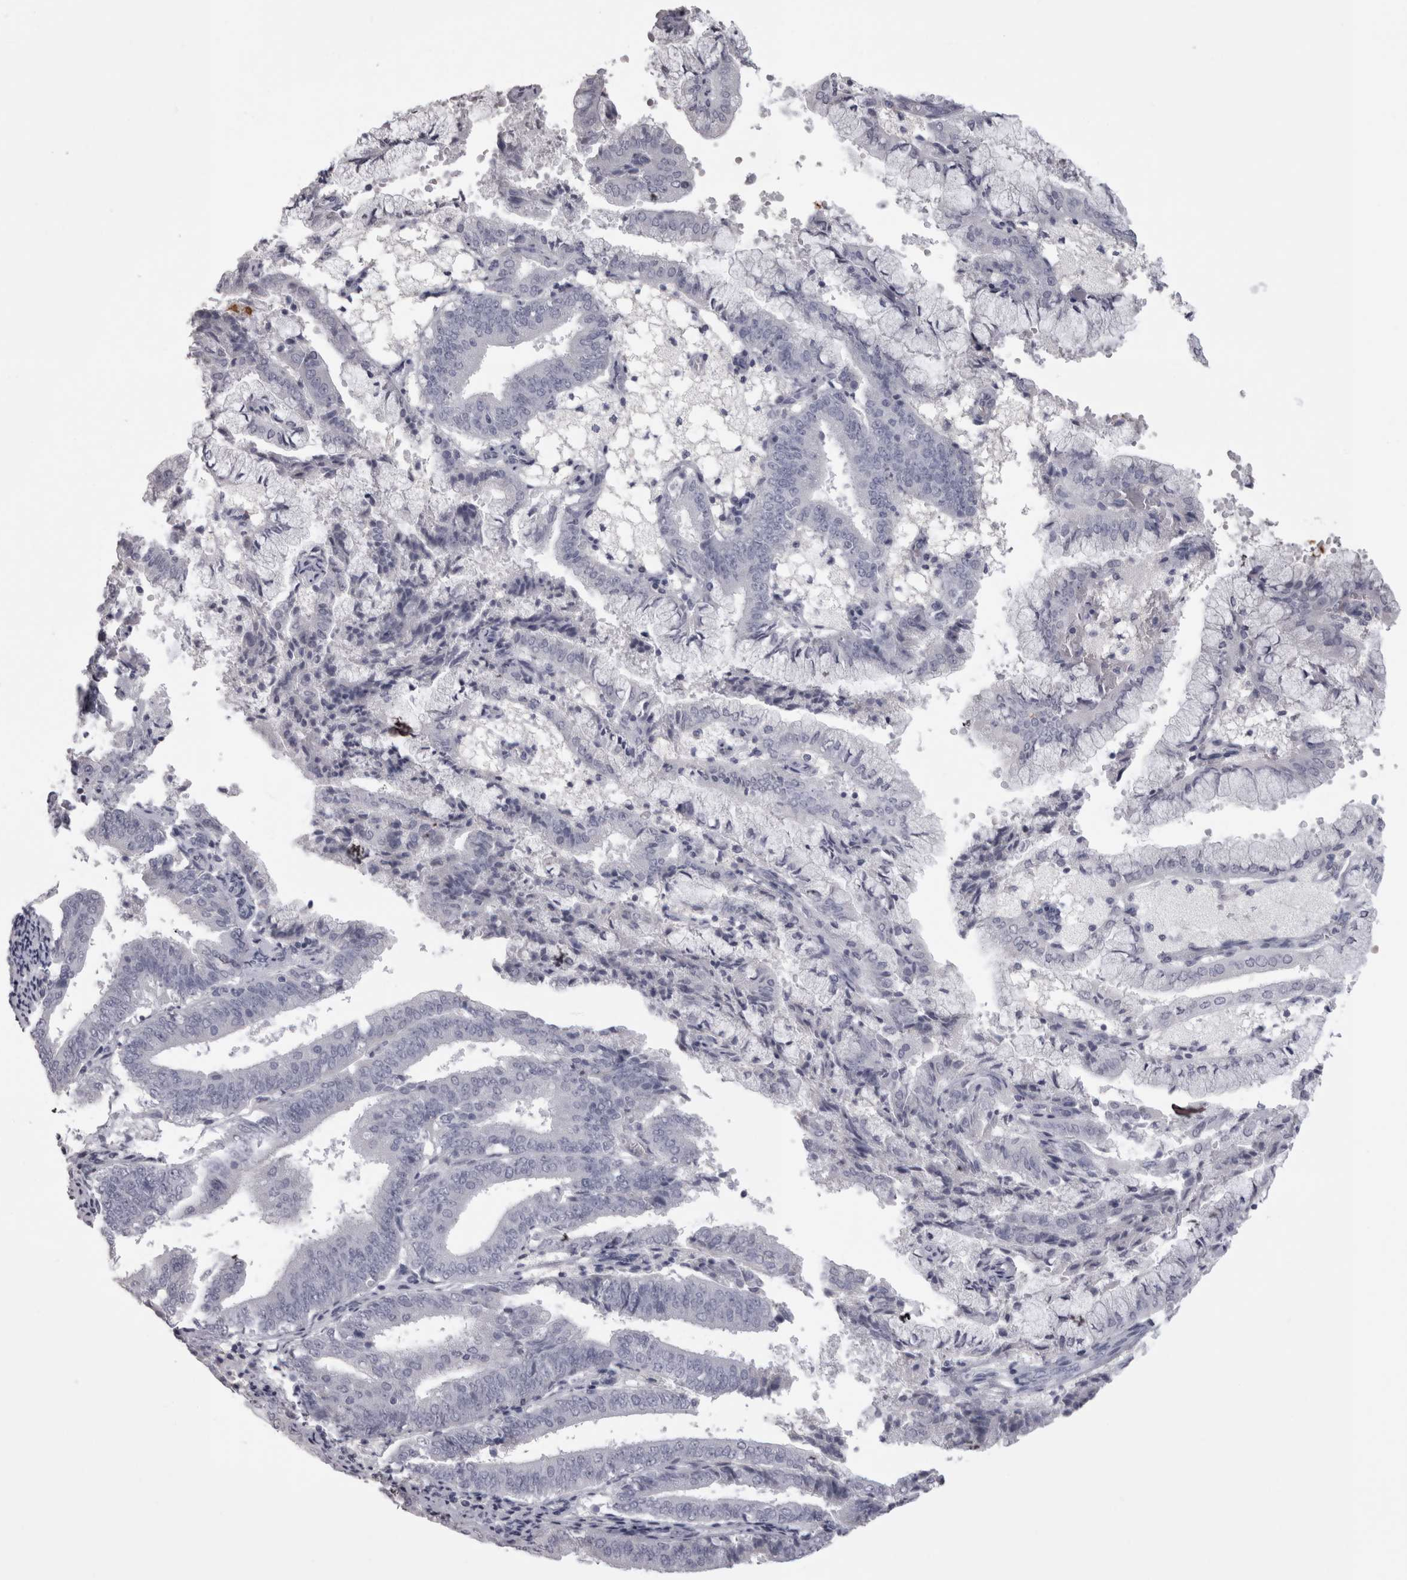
{"staining": {"intensity": "negative", "quantity": "none", "location": "none"}, "tissue": "endometrial cancer", "cell_type": "Tumor cells", "image_type": "cancer", "snomed": [{"axis": "morphology", "description": "Adenocarcinoma, NOS"}, {"axis": "topography", "description": "Endometrium"}], "caption": "Immunohistochemistry image of neoplastic tissue: human endometrial cancer stained with DAB (3,3'-diaminobenzidine) exhibits no significant protein positivity in tumor cells.", "gene": "SAA4", "patient": {"sex": "female", "age": 63}}